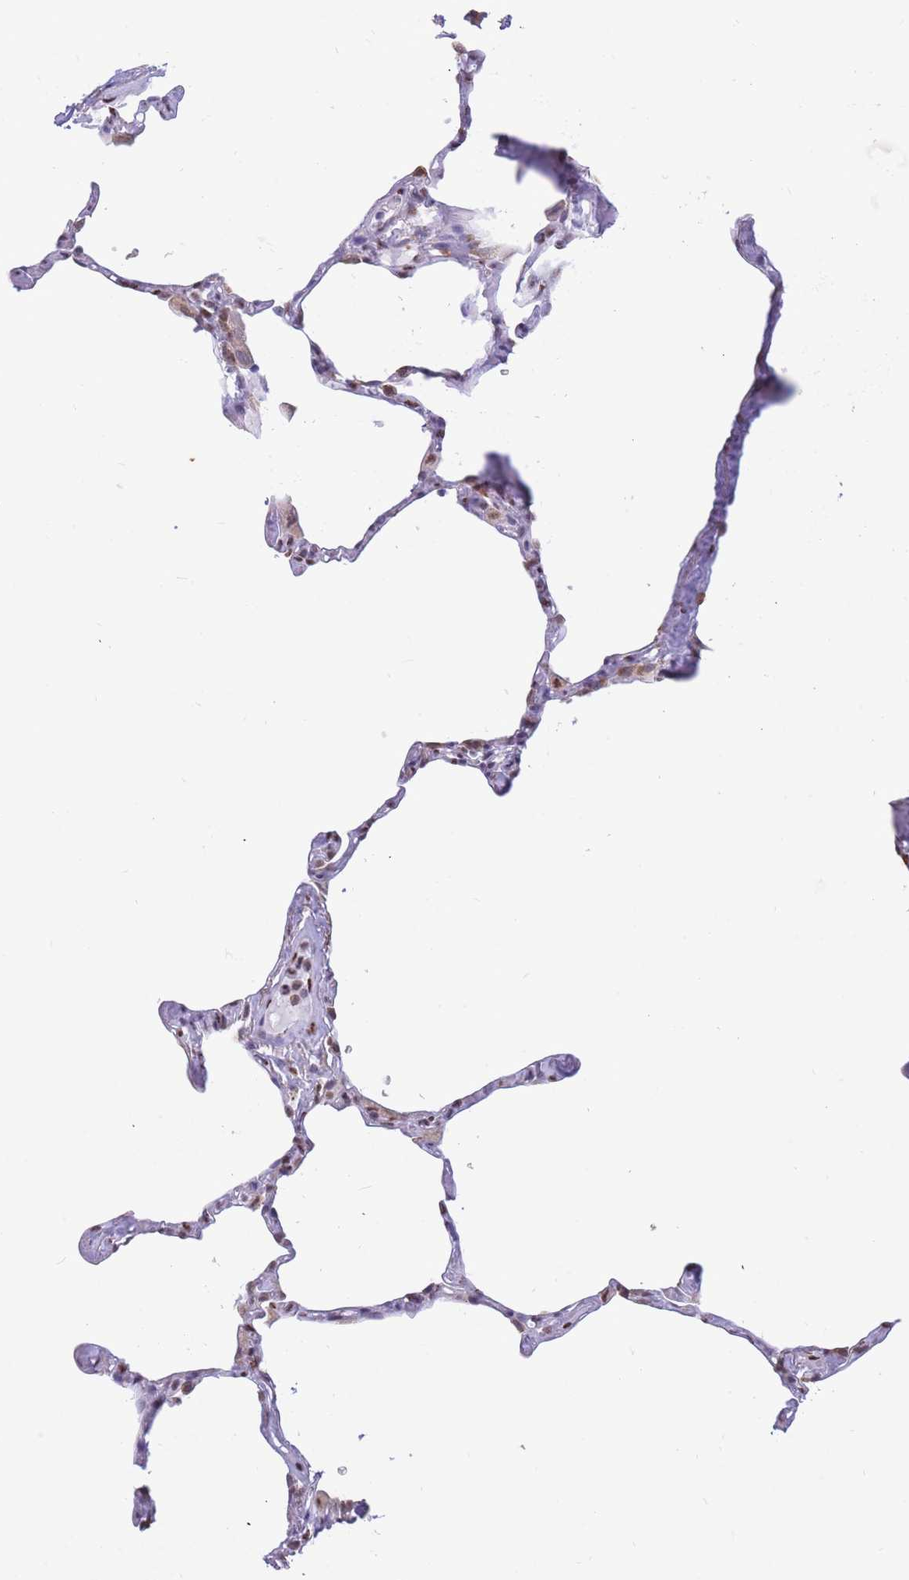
{"staining": {"intensity": "moderate", "quantity": "<25%", "location": "cytoplasmic/membranous,nuclear"}, "tissue": "lung", "cell_type": "Alveolar cells", "image_type": "normal", "snomed": [{"axis": "morphology", "description": "Normal tissue, NOS"}, {"axis": "topography", "description": "Lung"}], "caption": "Immunohistochemical staining of unremarkable human lung displays low levels of moderate cytoplasmic/membranous,nuclear expression in about <25% of alveolar cells.", "gene": "FAM153A", "patient": {"sex": "male", "age": 65}}